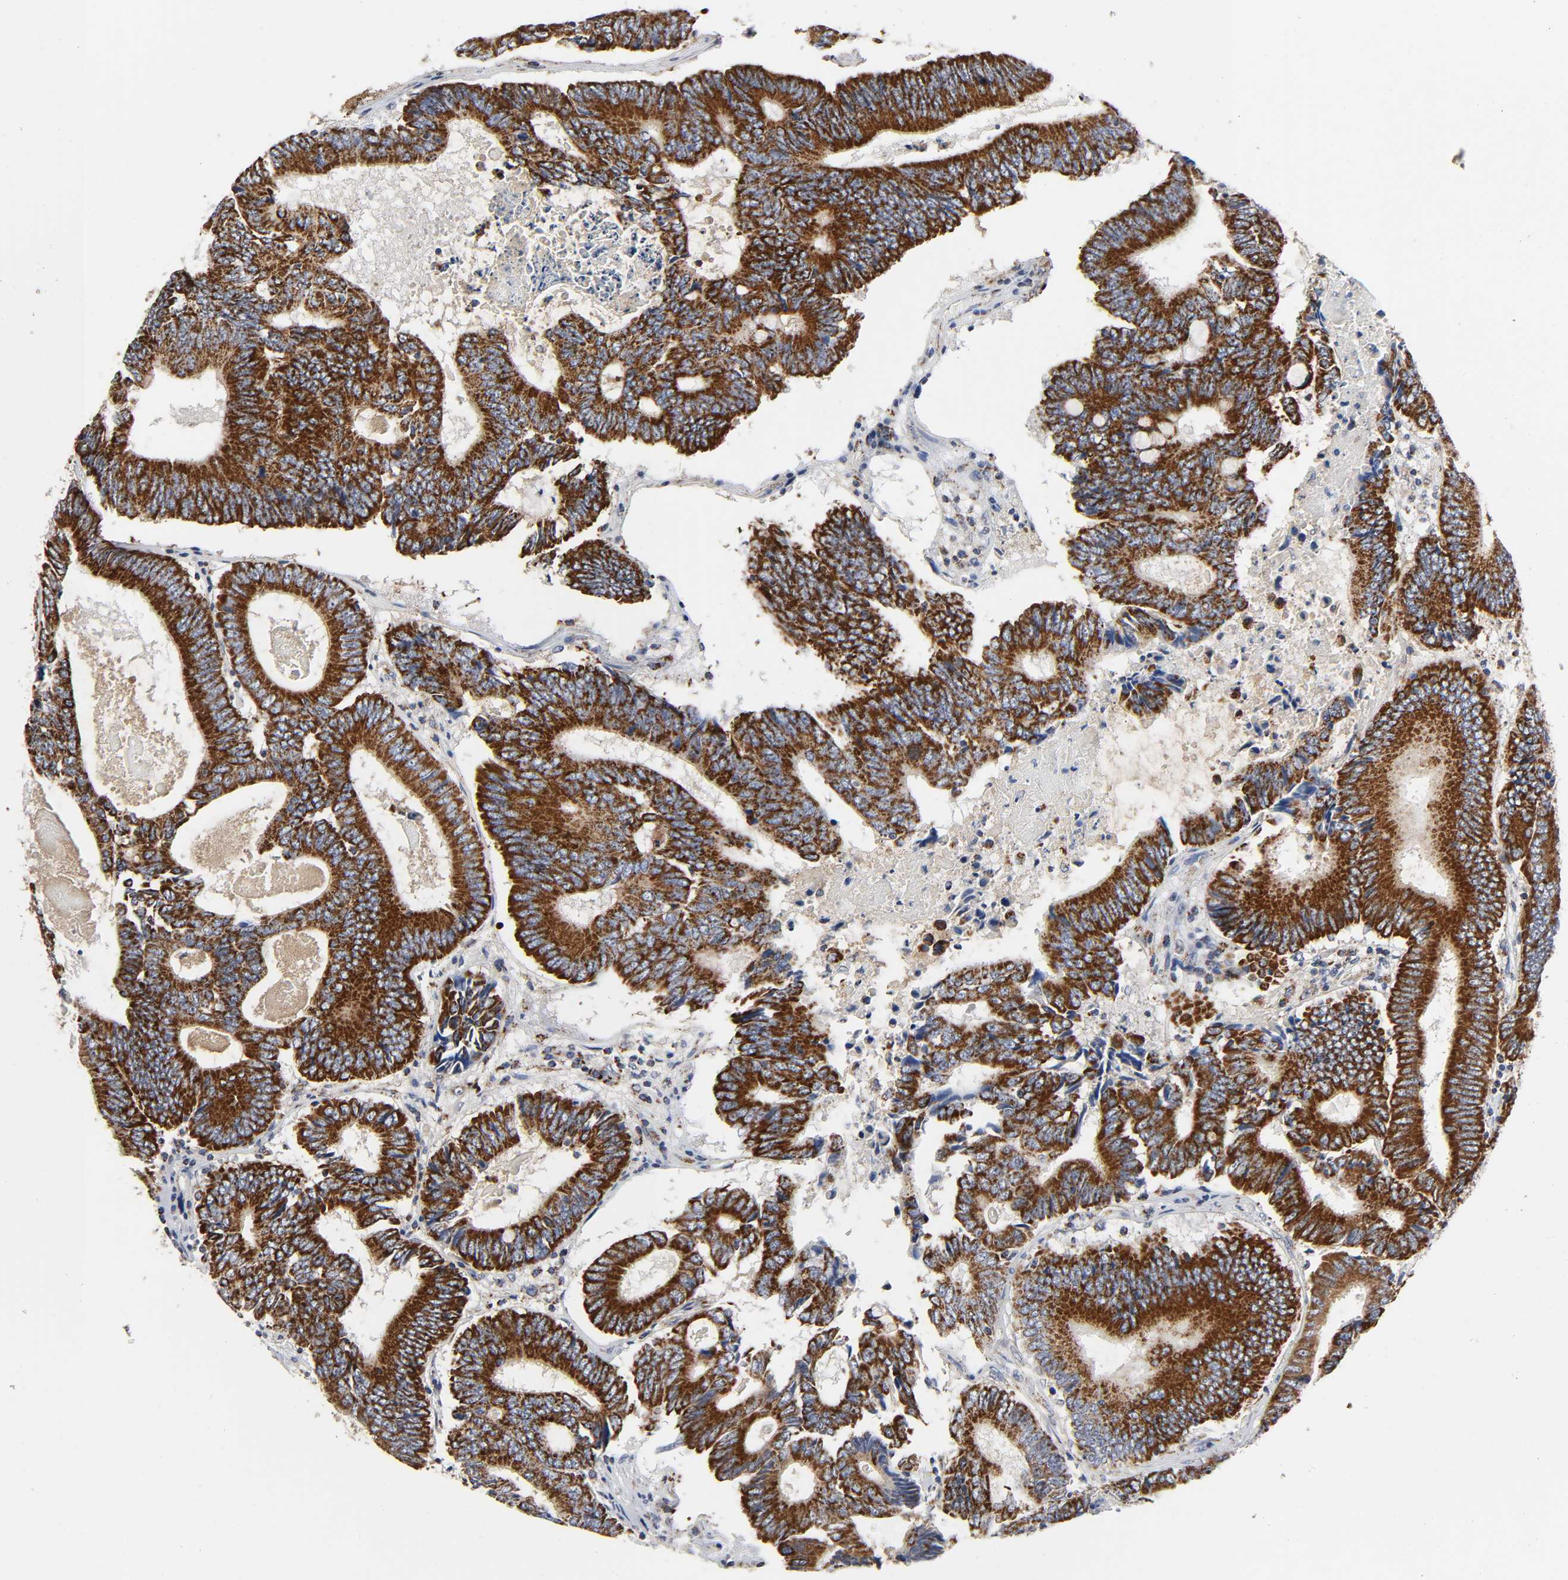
{"staining": {"intensity": "strong", "quantity": ">75%", "location": "cytoplasmic/membranous"}, "tissue": "colorectal cancer", "cell_type": "Tumor cells", "image_type": "cancer", "snomed": [{"axis": "morphology", "description": "Adenocarcinoma, NOS"}, {"axis": "topography", "description": "Colon"}], "caption": "High-magnification brightfield microscopy of colorectal cancer stained with DAB (brown) and counterstained with hematoxylin (blue). tumor cells exhibit strong cytoplasmic/membranous positivity is seen in approximately>75% of cells.", "gene": "AOPEP", "patient": {"sex": "female", "age": 78}}